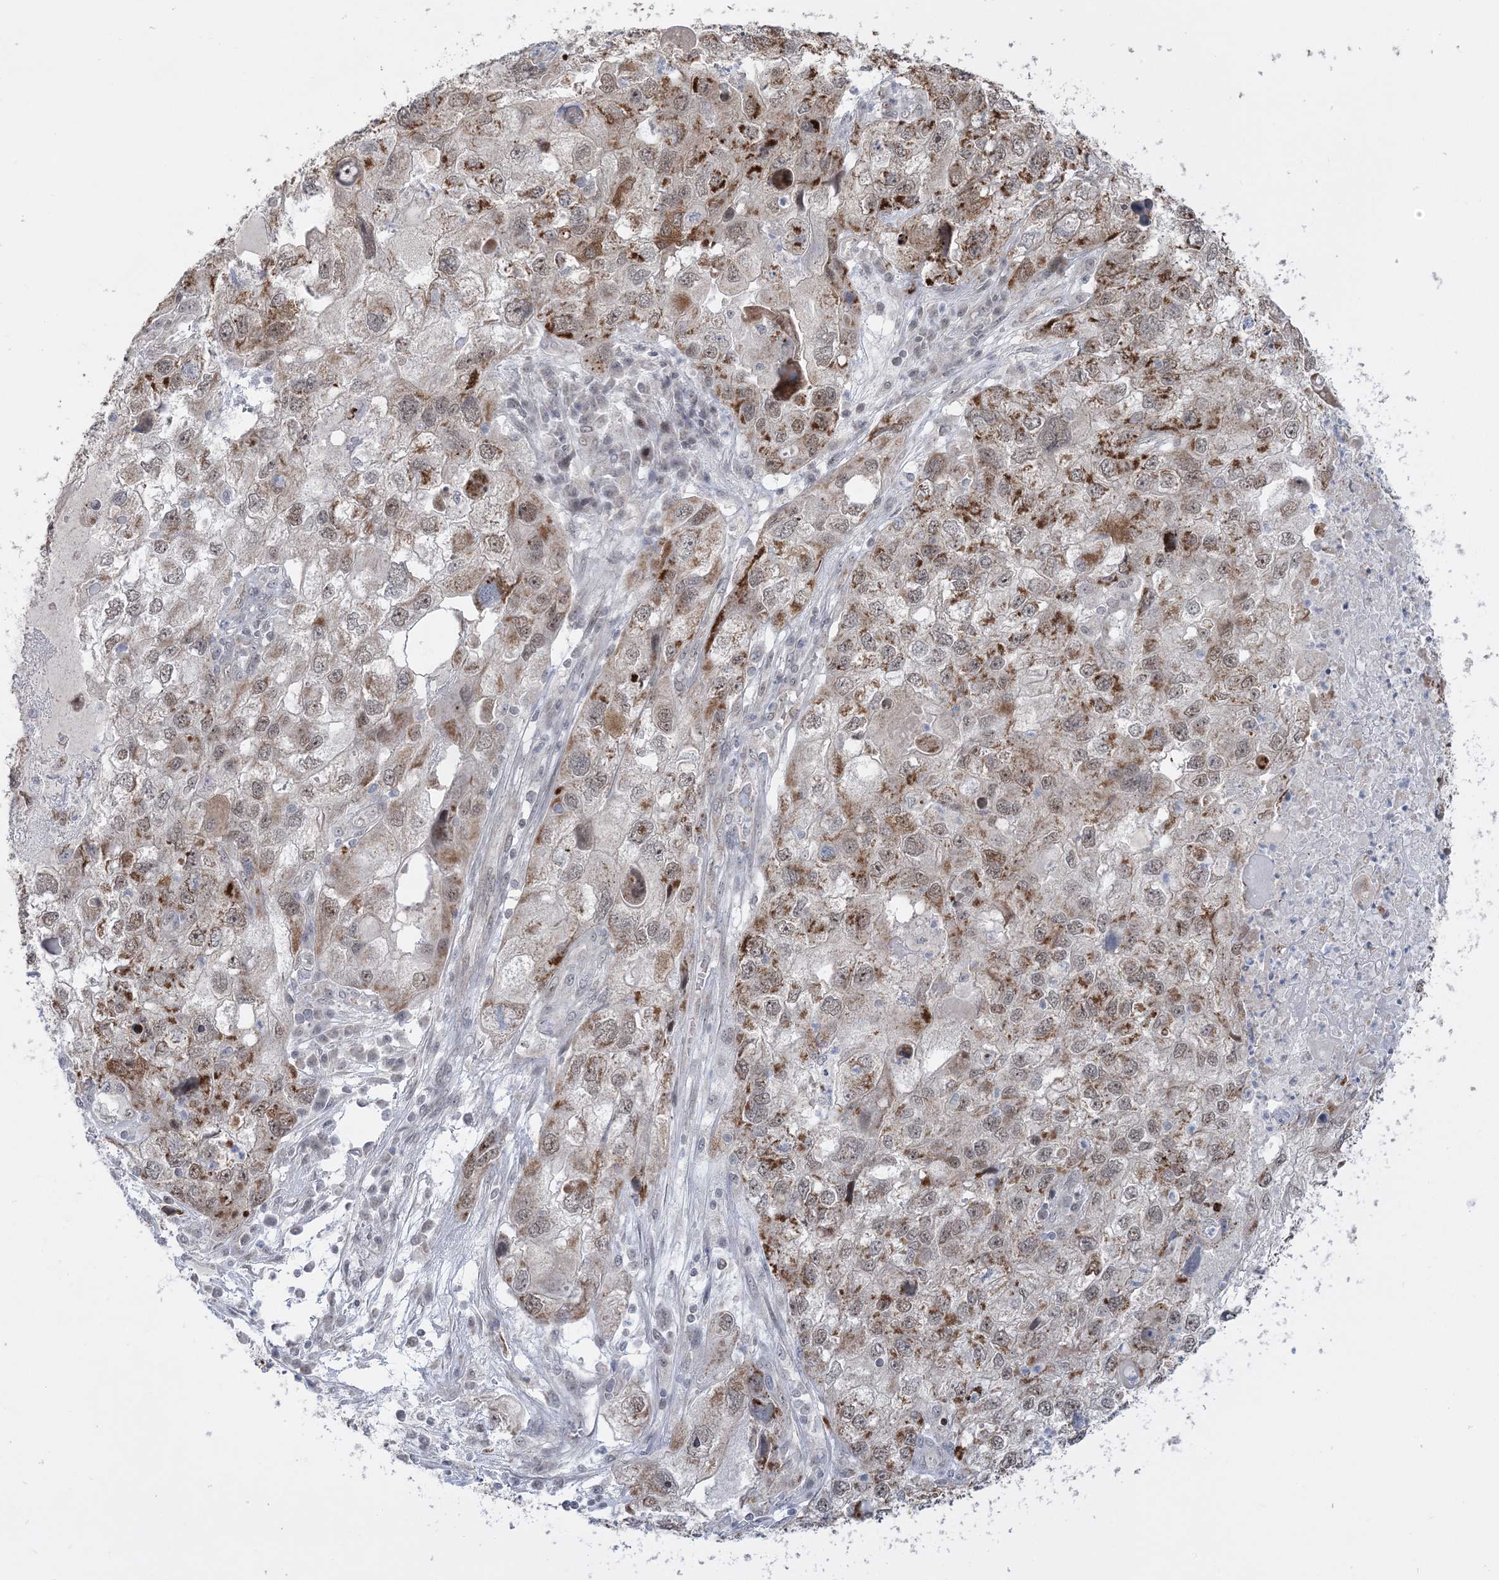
{"staining": {"intensity": "moderate", "quantity": ">75%", "location": "cytoplasmic/membranous,nuclear"}, "tissue": "endometrial cancer", "cell_type": "Tumor cells", "image_type": "cancer", "snomed": [{"axis": "morphology", "description": "Adenocarcinoma, NOS"}, {"axis": "topography", "description": "Endometrium"}], "caption": "Endometrial cancer tissue shows moderate cytoplasmic/membranous and nuclear expression in approximately >75% of tumor cells", "gene": "GRSF1", "patient": {"sex": "female", "age": 49}}